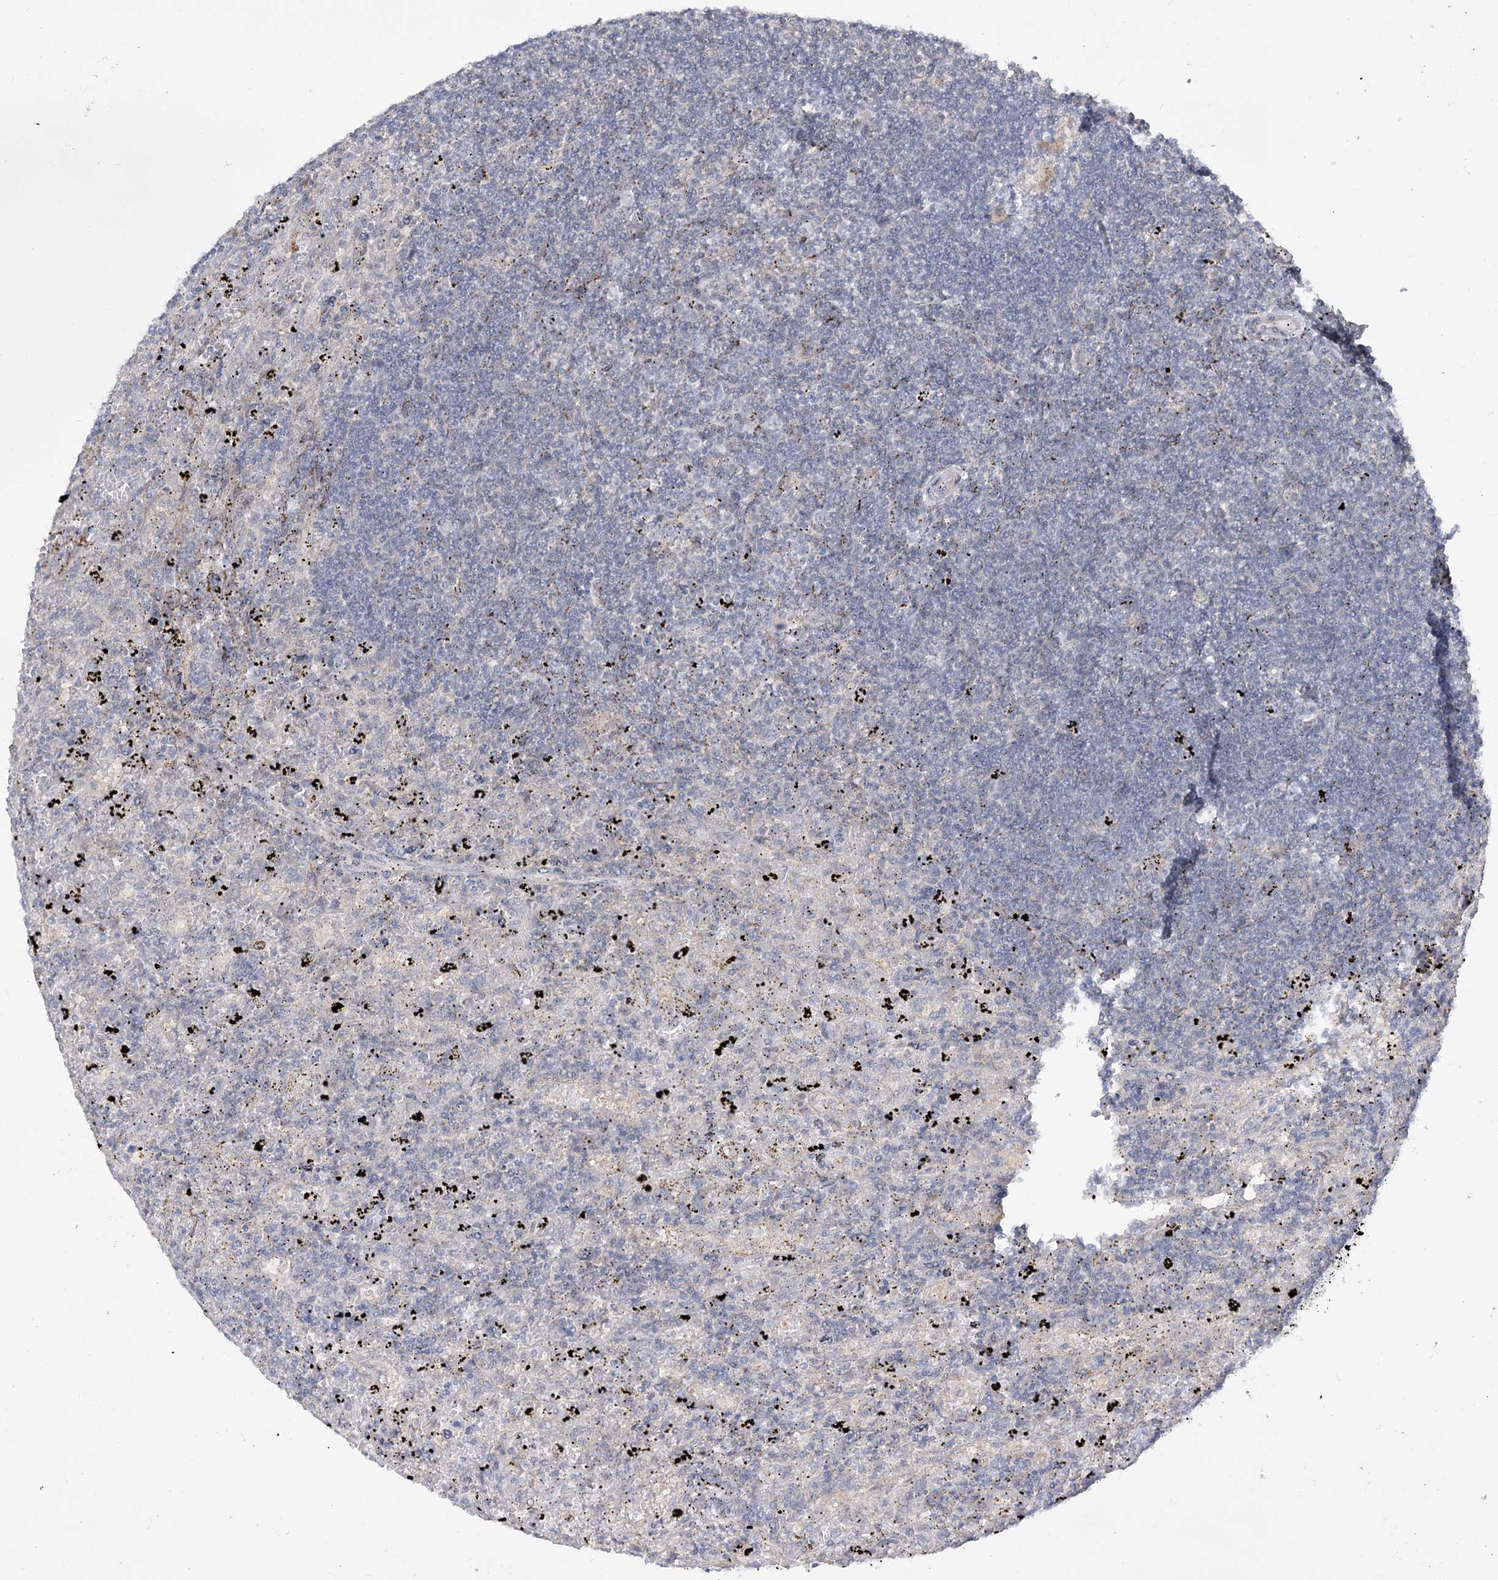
{"staining": {"intensity": "negative", "quantity": "none", "location": "none"}, "tissue": "lymphoma", "cell_type": "Tumor cells", "image_type": "cancer", "snomed": [{"axis": "morphology", "description": "Malignant lymphoma, non-Hodgkin's type, Low grade"}, {"axis": "topography", "description": "Spleen"}], "caption": "Micrograph shows no significant protein staining in tumor cells of malignant lymphoma, non-Hodgkin's type (low-grade).", "gene": "ZSCAN23", "patient": {"sex": "male", "age": 76}}